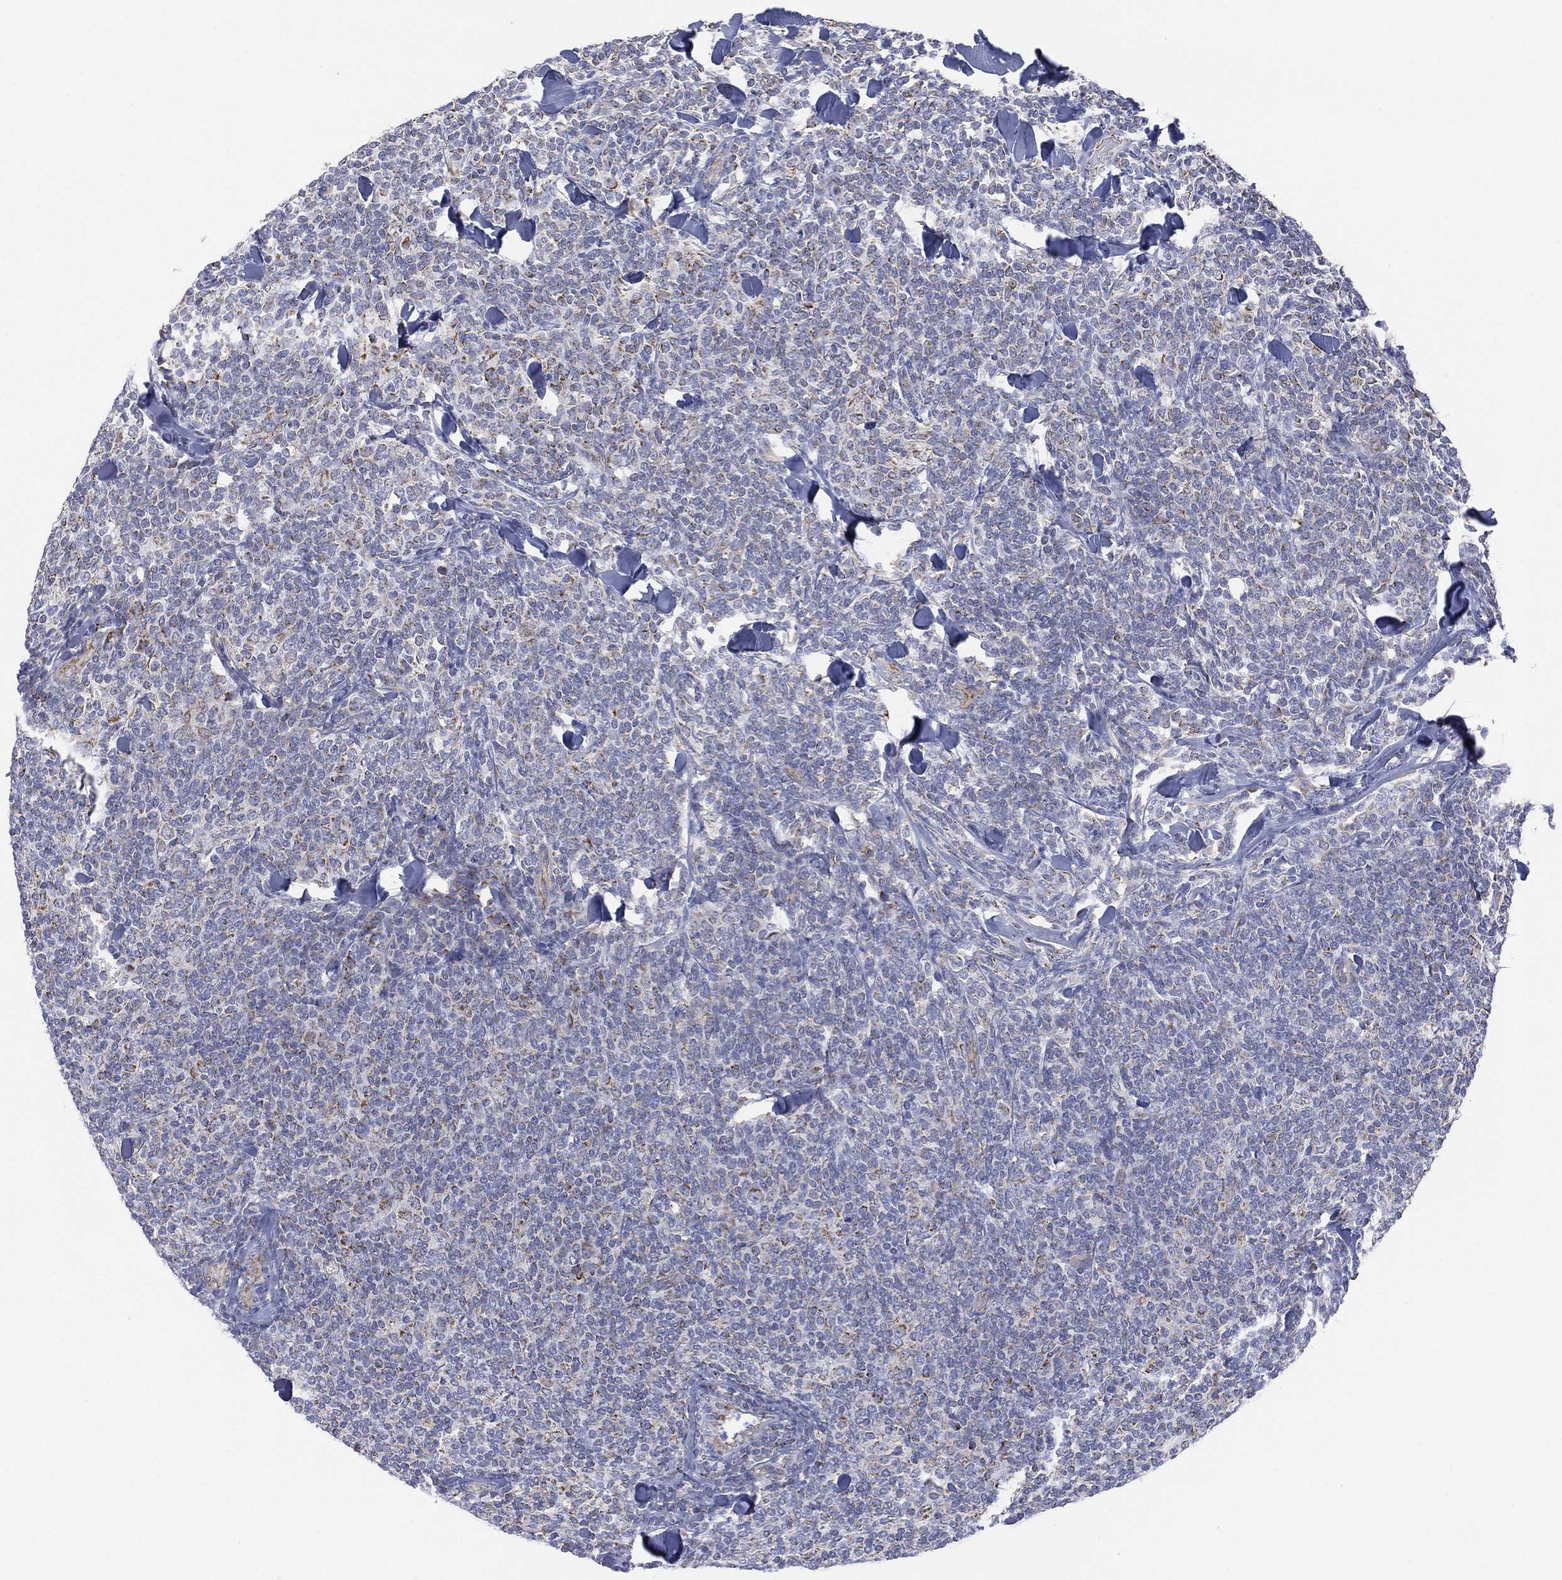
{"staining": {"intensity": "moderate", "quantity": "<25%", "location": "cytoplasmic/membranous"}, "tissue": "lymphoma", "cell_type": "Tumor cells", "image_type": "cancer", "snomed": [{"axis": "morphology", "description": "Malignant lymphoma, non-Hodgkin's type, Low grade"}, {"axis": "topography", "description": "Lymph node"}], "caption": "There is low levels of moderate cytoplasmic/membranous staining in tumor cells of lymphoma, as demonstrated by immunohistochemical staining (brown color).", "gene": "INA", "patient": {"sex": "female", "age": 56}}